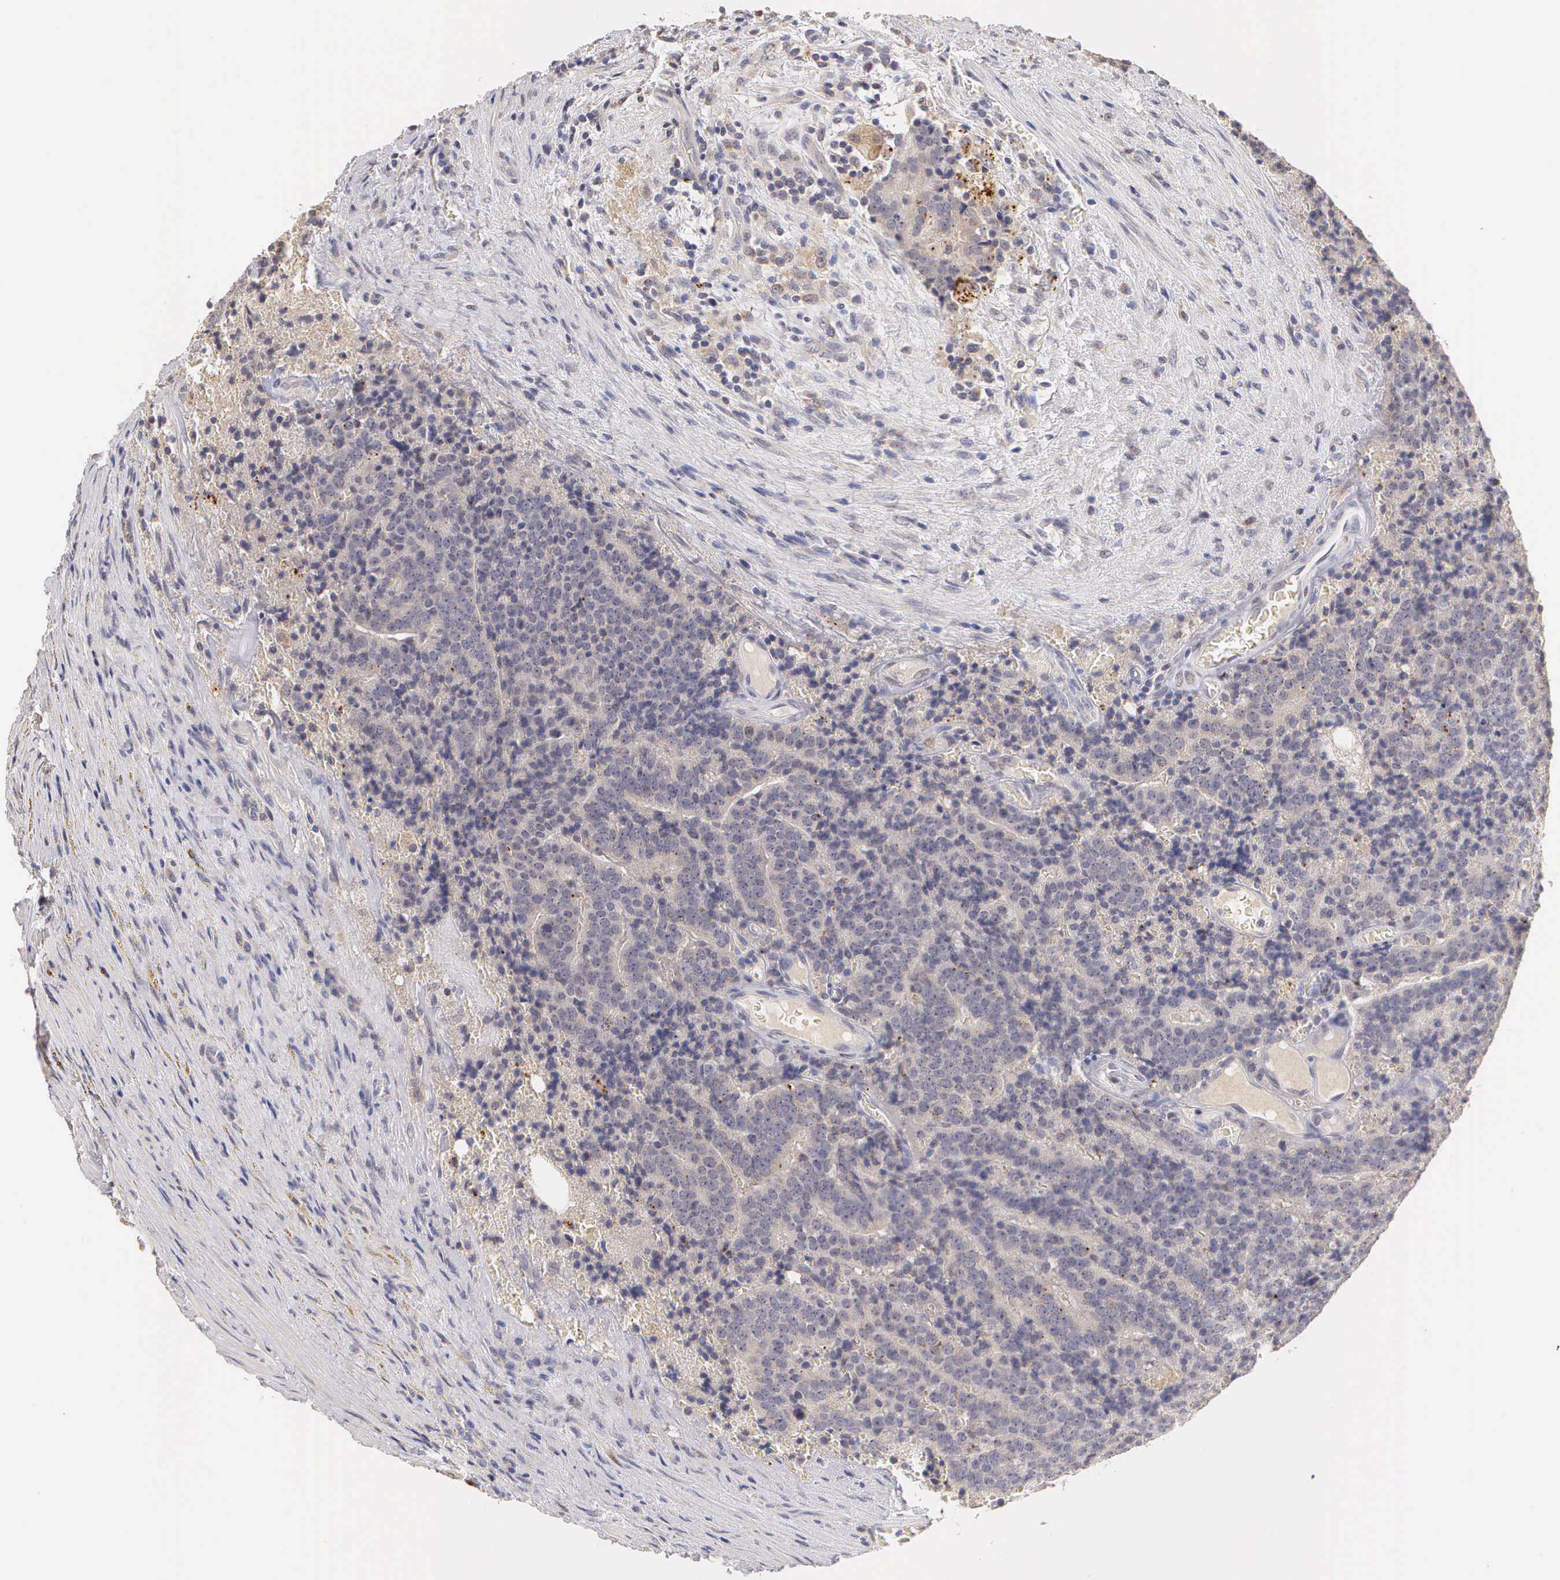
{"staining": {"intensity": "negative", "quantity": "none", "location": "none"}, "tissue": "prostate cancer", "cell_type": "Tumor cells", "image_type": "cancer", "snomed": [{"axis": "morphology", "description": "Adenocarcinoma, Medium grade"}, {"axis": "topography", "description": "Prostate"}], "caption": "High power microscopy image of an IHC histopathology image of prostate medium-grade adenocarcinoma, revealing no significant positivity in tumor cells.", "gene": "ESR1", "patient": {"sex": "male", "age": 65}}